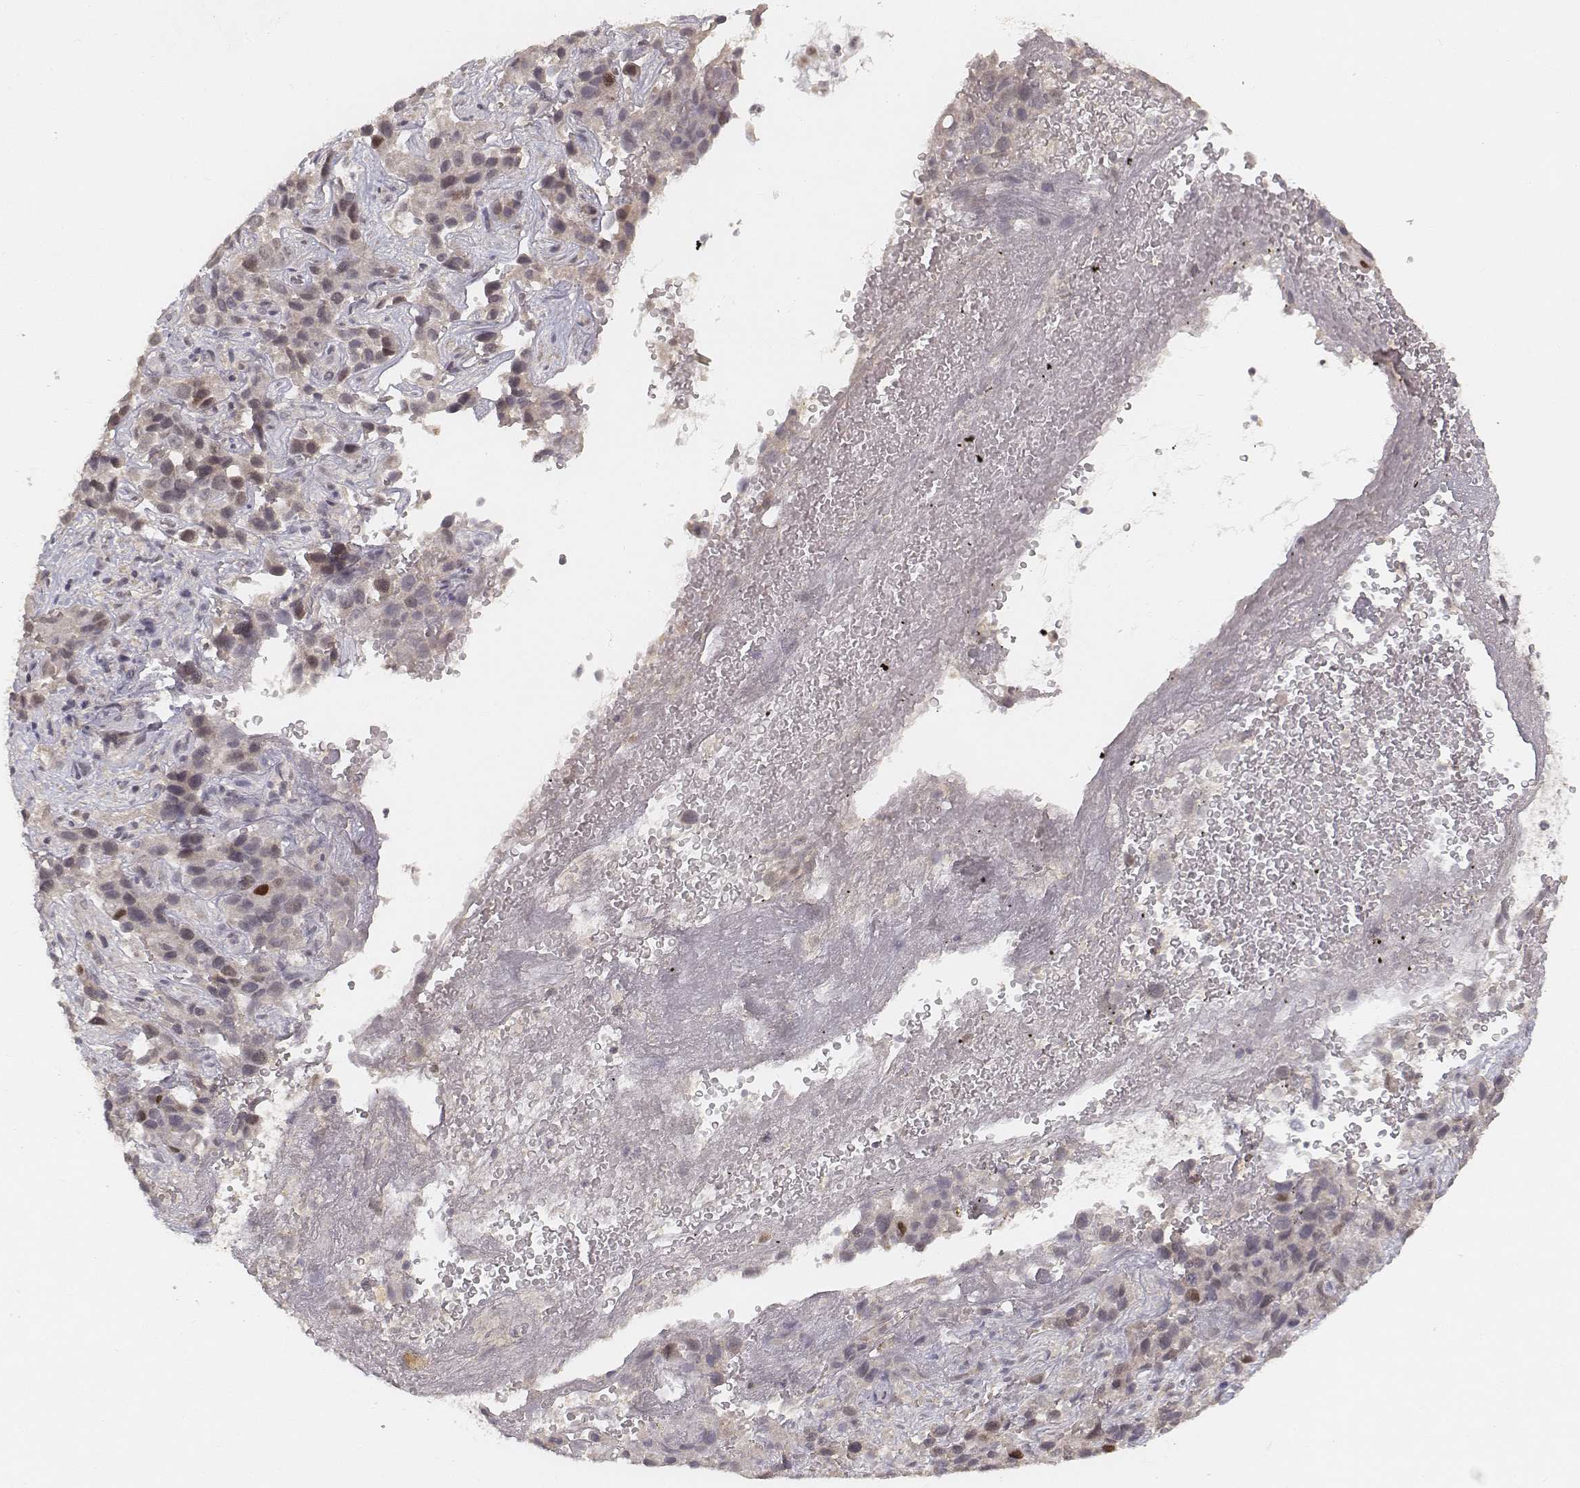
{"staining": {"intensity": "negative", "quantity": "none", "location": "none"}, "tissue": "liver cancer", "cell_type": "Tumor cells", "image_type": "cancer", "snomed": [{"axis": "morphology", "description": "Cholangiocarcinoma"}, {"axis": "topography", "description": "Liver"}], "caption": "Immunohistochemical staining of human liver cancer (cholangiocarcinoma) exhibits no significant expression in tumor cells. The staining is performed using DAB brown chromogen with nuclei counter-stained in using hematoxylin.", "gene": "FANCD2", "patient": {"sex": "female", "age": 52}}